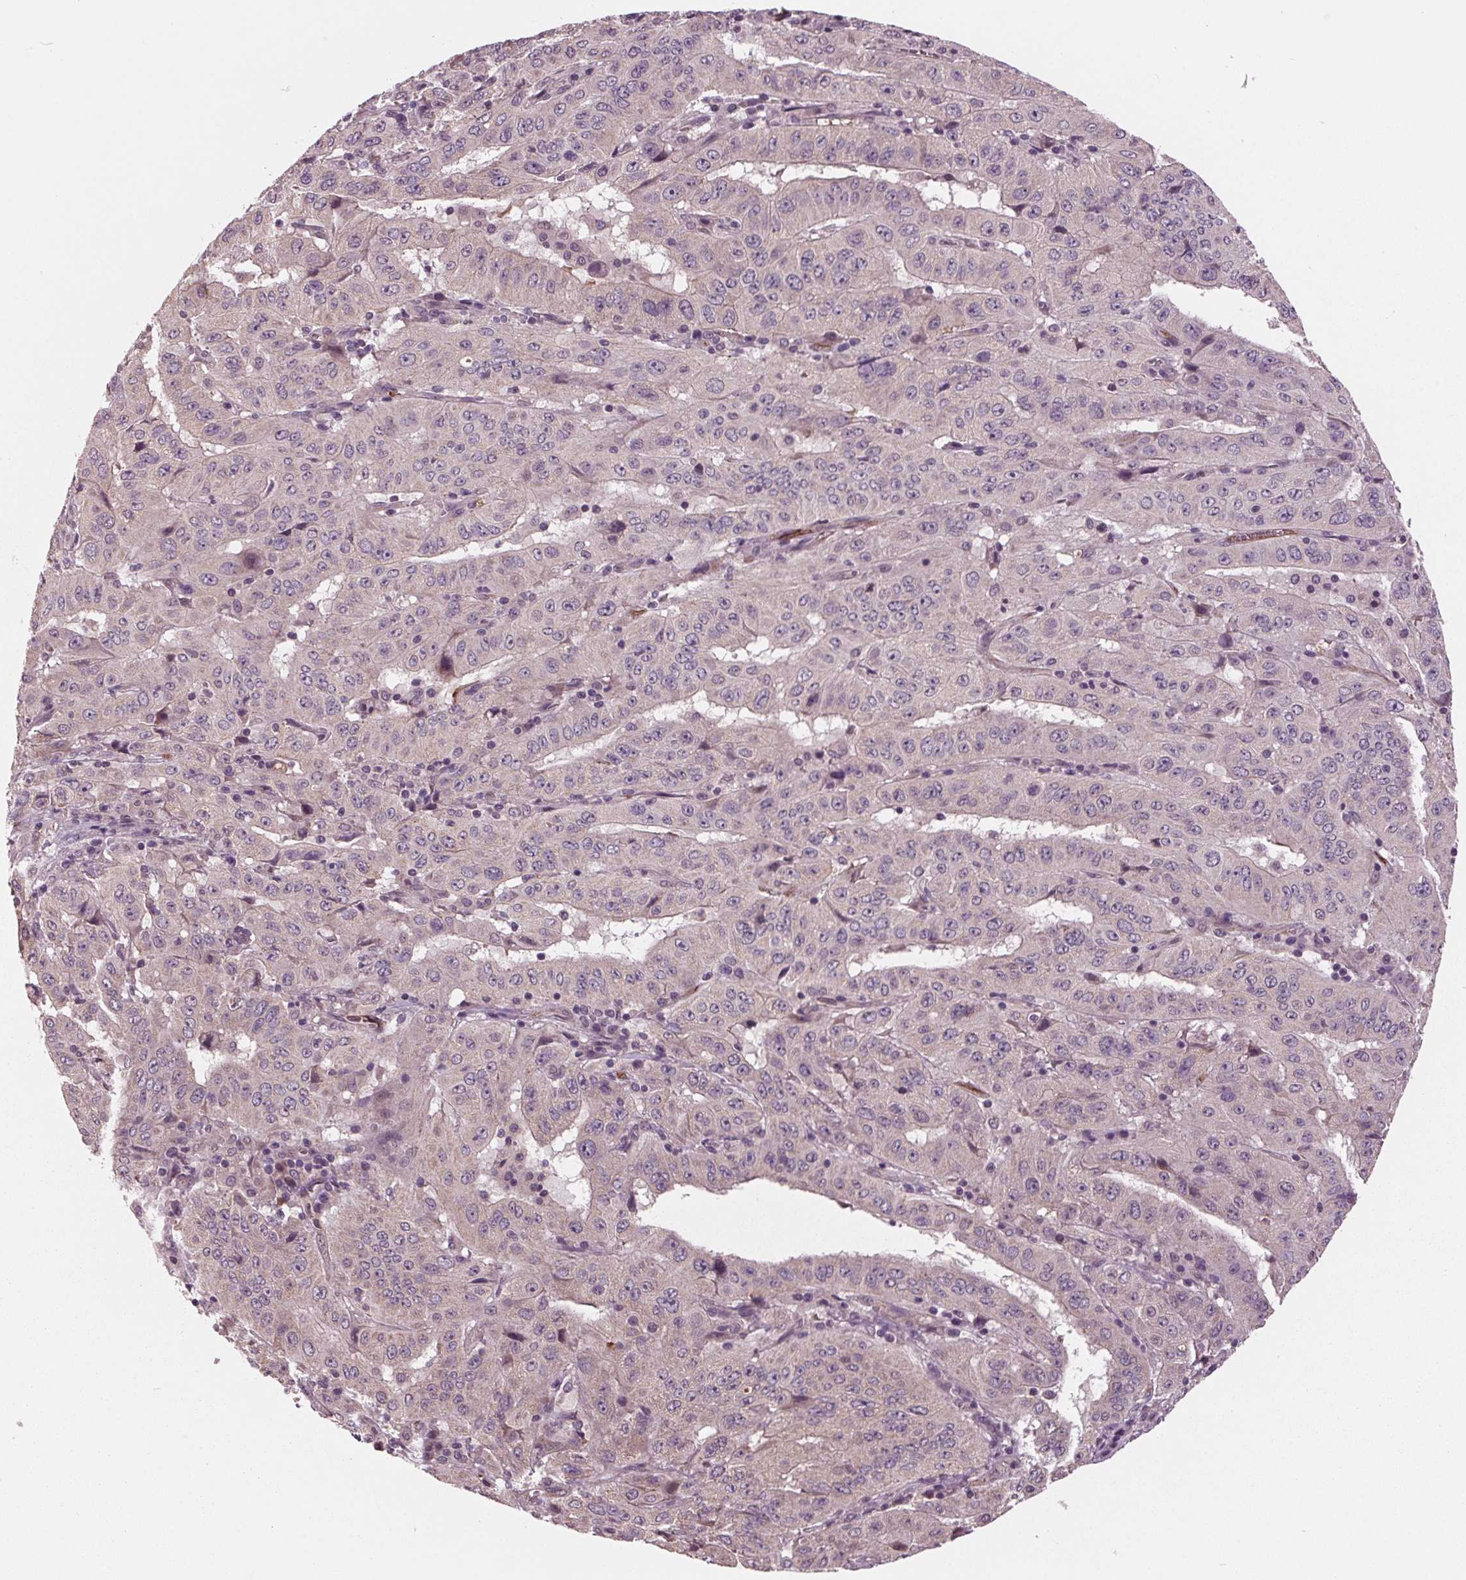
{"staining": {"intensity": "negative", "quantity": "none", "location": "none"}, "tissue": "pancreatic cancer", "cell_type": "Tumor cells", "image_type": "cancer", "snomed": [{"axis": "morphology", "description": "Adenocarcinoma, NOS"}, {"axis": "topography", "description": "Pancreas"}], "caption": "There is no significant expression in tumor cells of pancreatic cancer (adenocarcinoma). (DAB (3,3'-diaminobenzidine) immunohistochemistry with hematoxylin counter stain).", "gene": "MAPK8", "patient": {"sex": "male", "age": 63}}